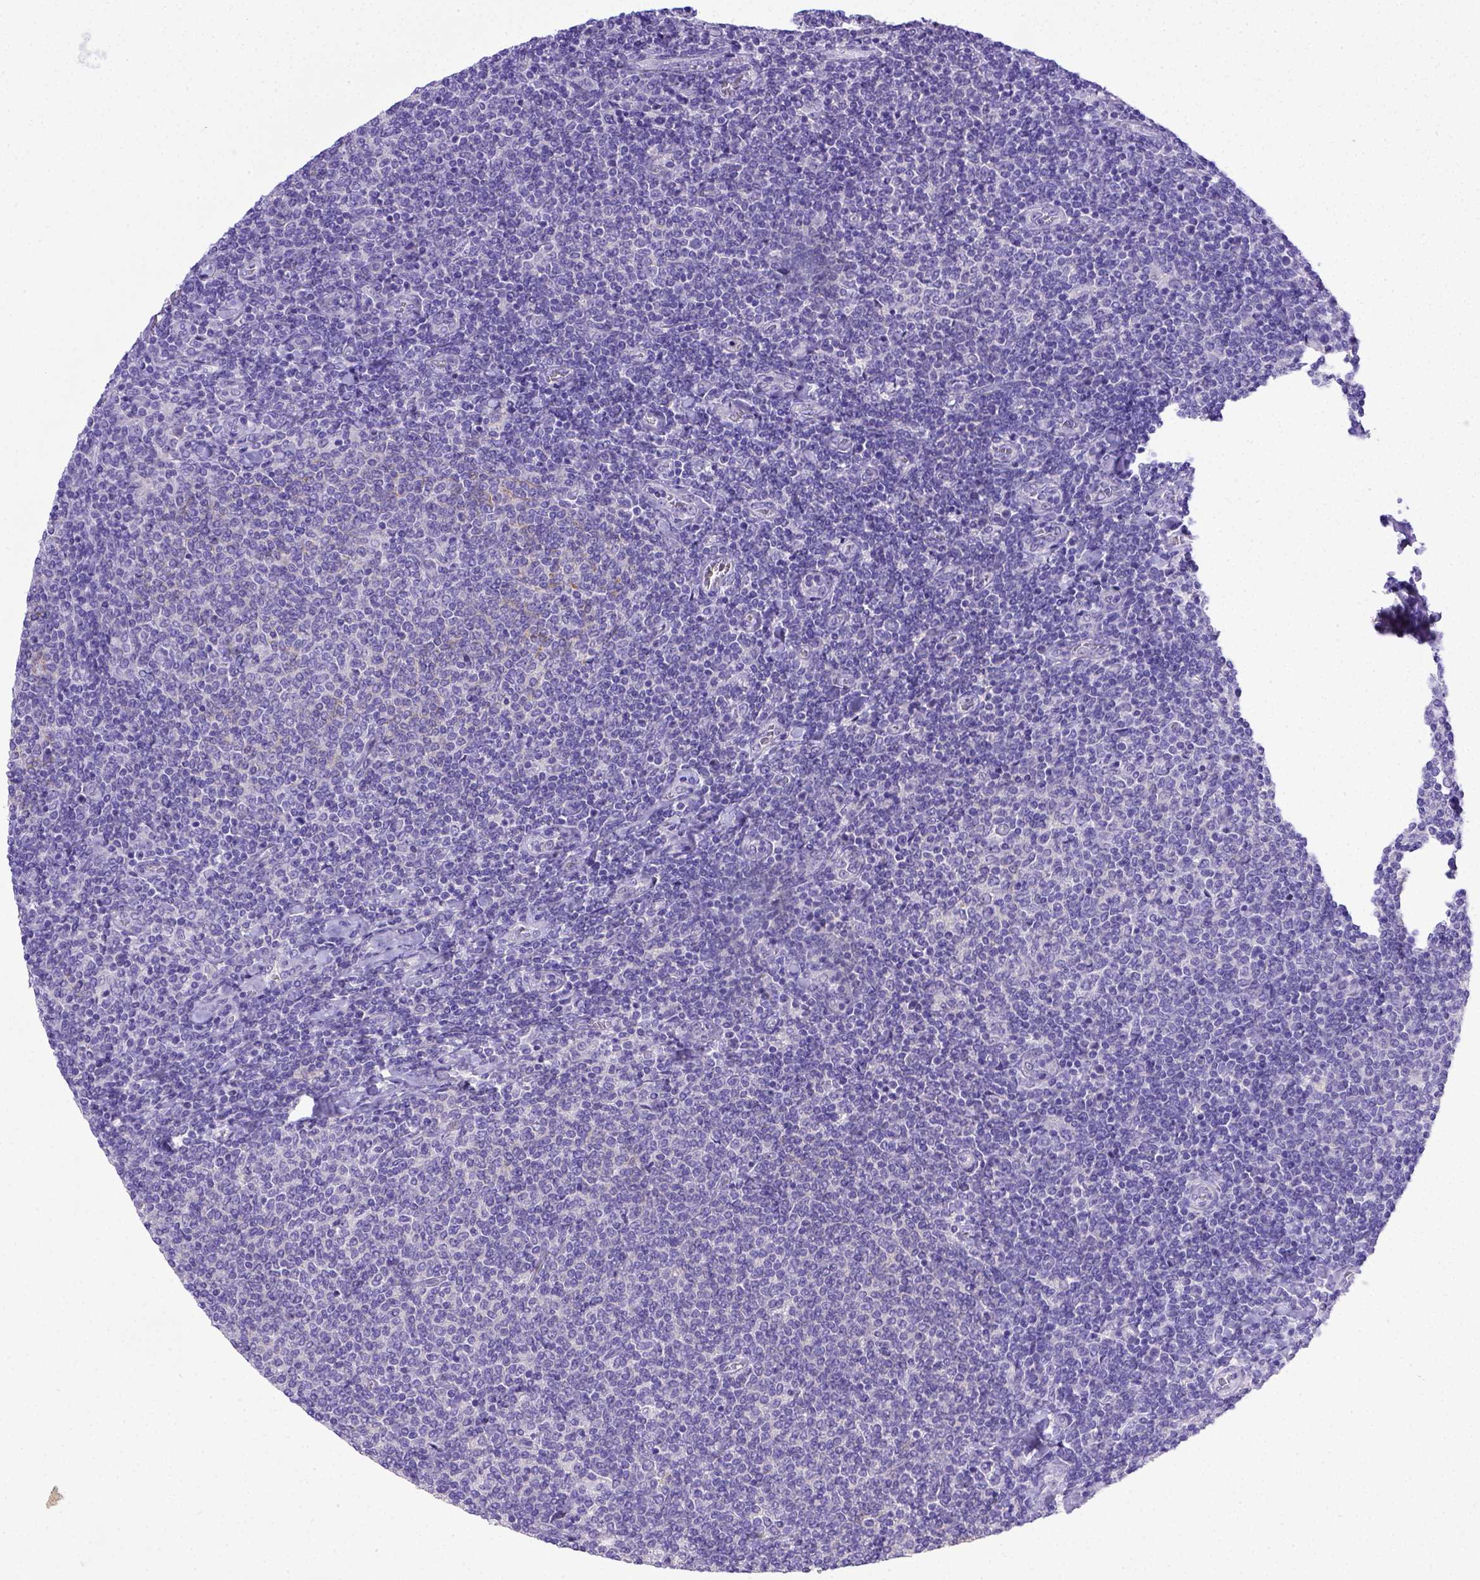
{"staining": {"intensity": "negative", "quantity": "none", "location": "none"}, "tissue": "lymphoma", "cell_type": "Tumor cells", "image_type": "cancer", "snomed": [{"axis": "morphology", "description": "Malignant lymphoma, non-Hodgkin's type, Low grade"}, {"axis": "topography", "description": "Lymph node"}], "caption": "Lymphoma was stained to show a protein in brown. There is no significant expression in tumor cells.", "gene": "BTN1A1", "patient": {"sex": "male", "age": 52}}